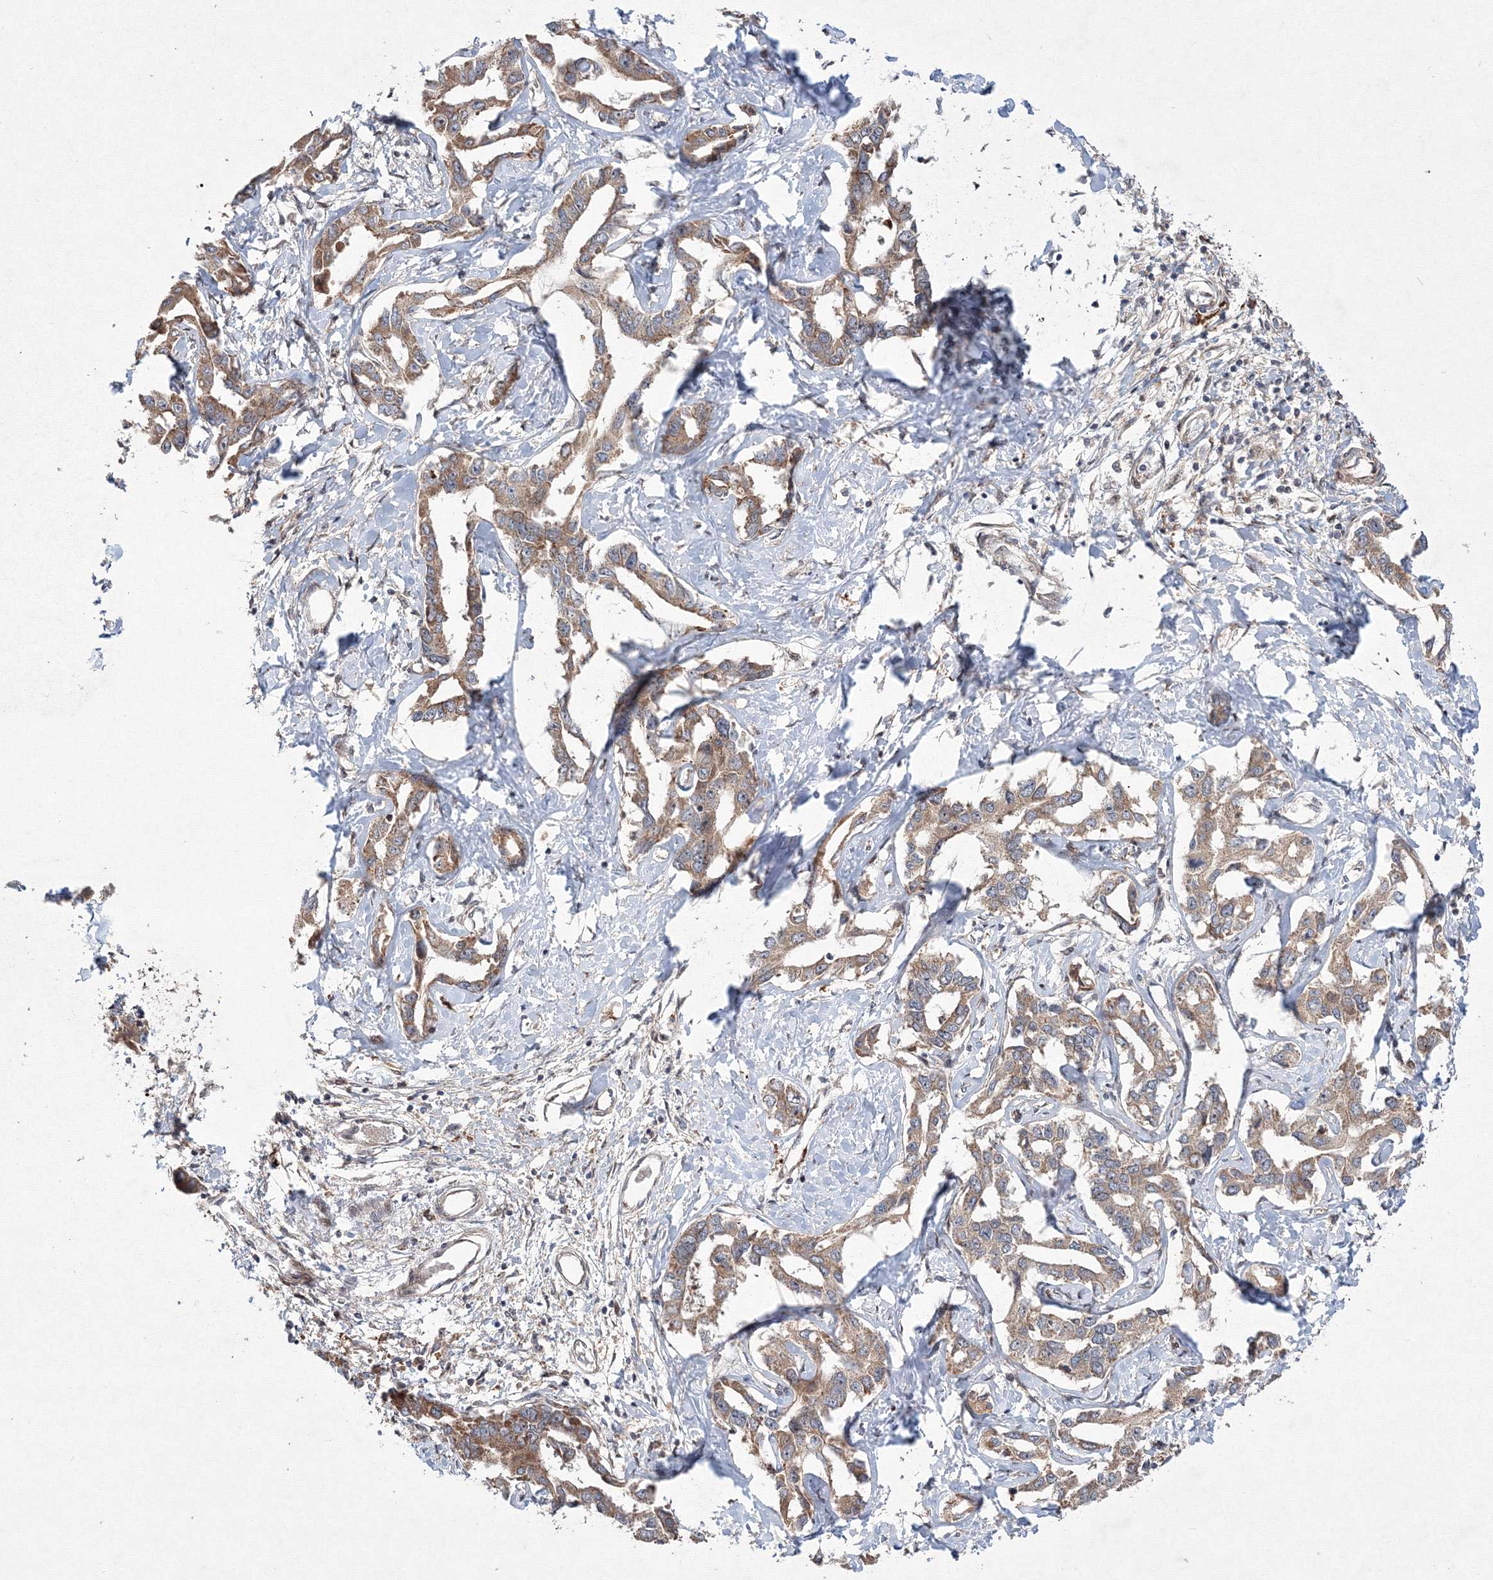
{"staining": {"intensity": "moderate", "quantity": ">75%", "location": "cytoplasmic/membranous"}, "tissue": "liver cancer", "cell_type": "Tumor cells", "image_type": "cancer", "snomed": [{"axis": "morphology", "description": "Cholangiocarcinoma"}, {"axis": "topography", "description": "Liver"}], "caption": "The histopathology image demonstrates staining of liver cancer, revealing moderate cytoplasmic/membranous protein staining (brown color) within tumor cells.", "gene": "RANBP3L", "patient": {"sex": "male", "age": 59}}